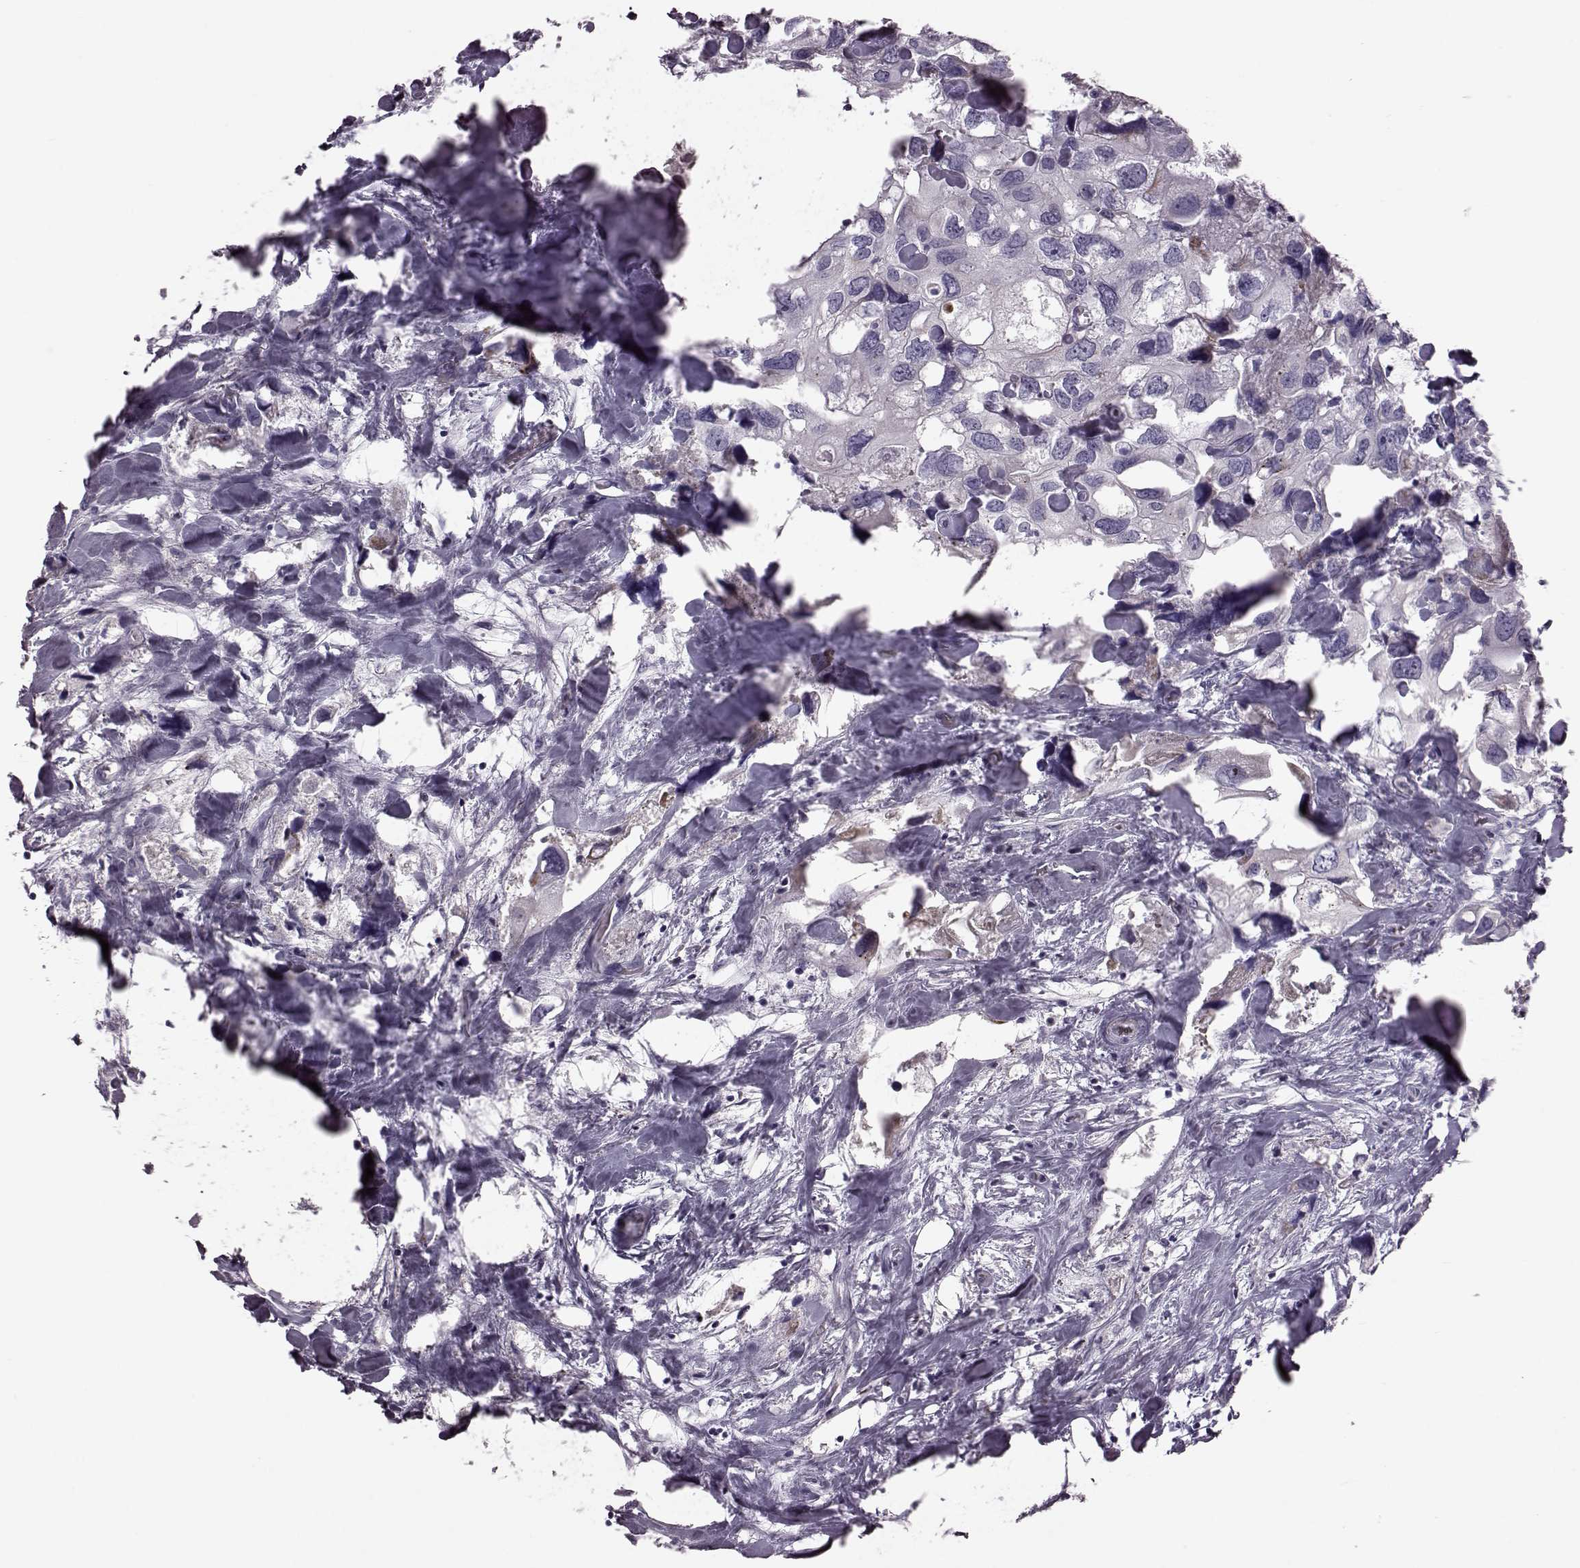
{"staining": {"intensity": "negative", "quantity": "none", "location": "none"}, "tissue": "urothelial cancer", "cell_type": "Tumor cells", "image_type": "cancer", "snomed": [{"axis": "morphology", "description": "Urothelial carcinoma, High grade"}, {"axis": "topography", "description": "Urinary bladder"}], "caption": "High power microscopy micrograph of an immunohistochemistry (IHC) image of urothelial cancer, revealing no significant positivity in tumor cells.", "gene": "RIMS2", "patient": {"sex": "male", "age": 59}}